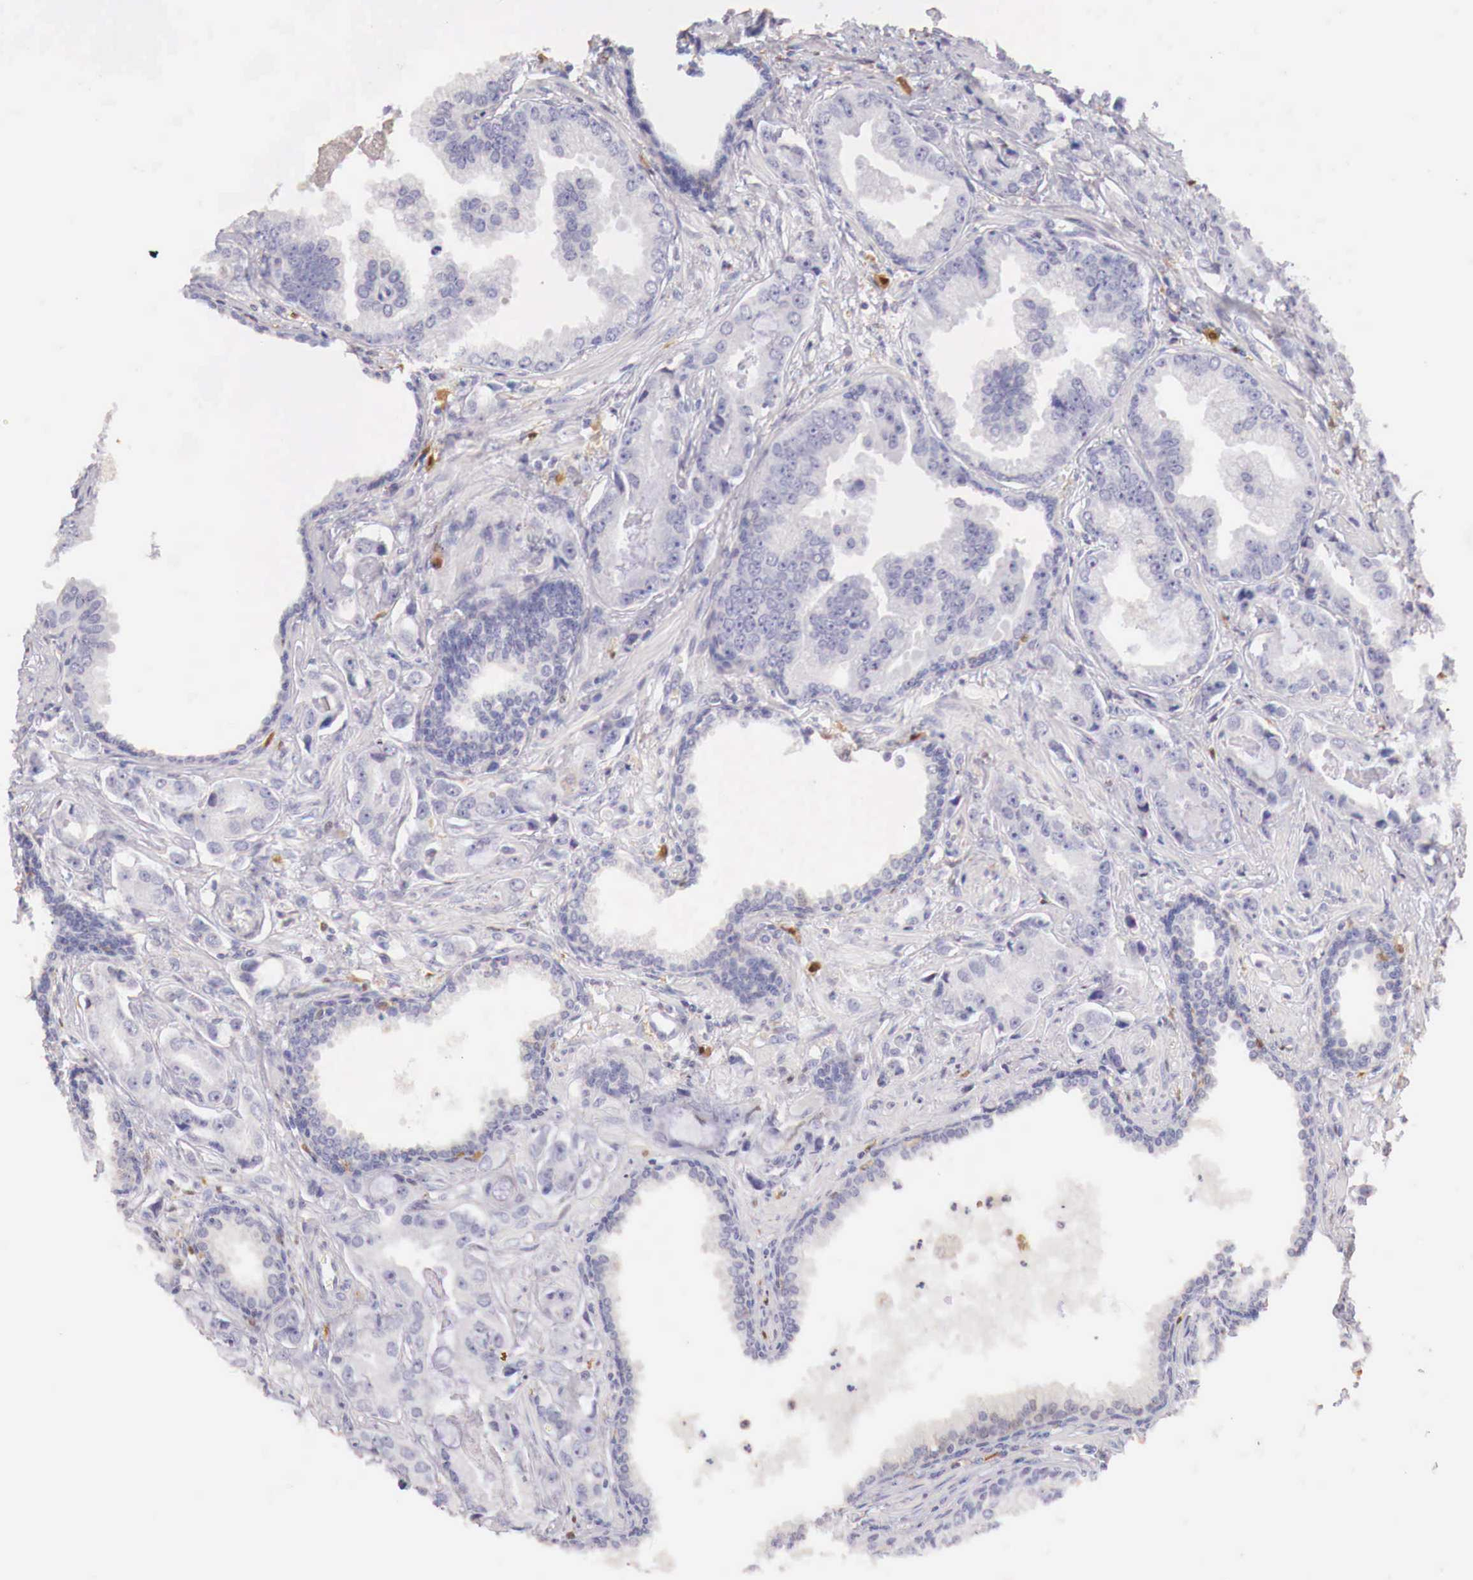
{"staining": {"intensity": "negative", "quantity": "none", "location": "none"}, "tissue": "prostate cancer", "cell_type": "Tumor cells", "image_type": "cancer", "snomed": [{"axis": "morphology", "description": "Adenocarcinoma, Low grade"}, {"axis": "topography", "description": "Prostate"}], "caption": "Immunohistochemistry of human prostate low-grade adenocarcinoma shows no positivity in tumor cells. The staining was performed using DAB to visualize the protein expression in brown, while the nuclei were stained in blue with hematoxylin (Magnification: 20x).", "gene": "RENBP", "patient": {"sex": "male", "age": 65}}